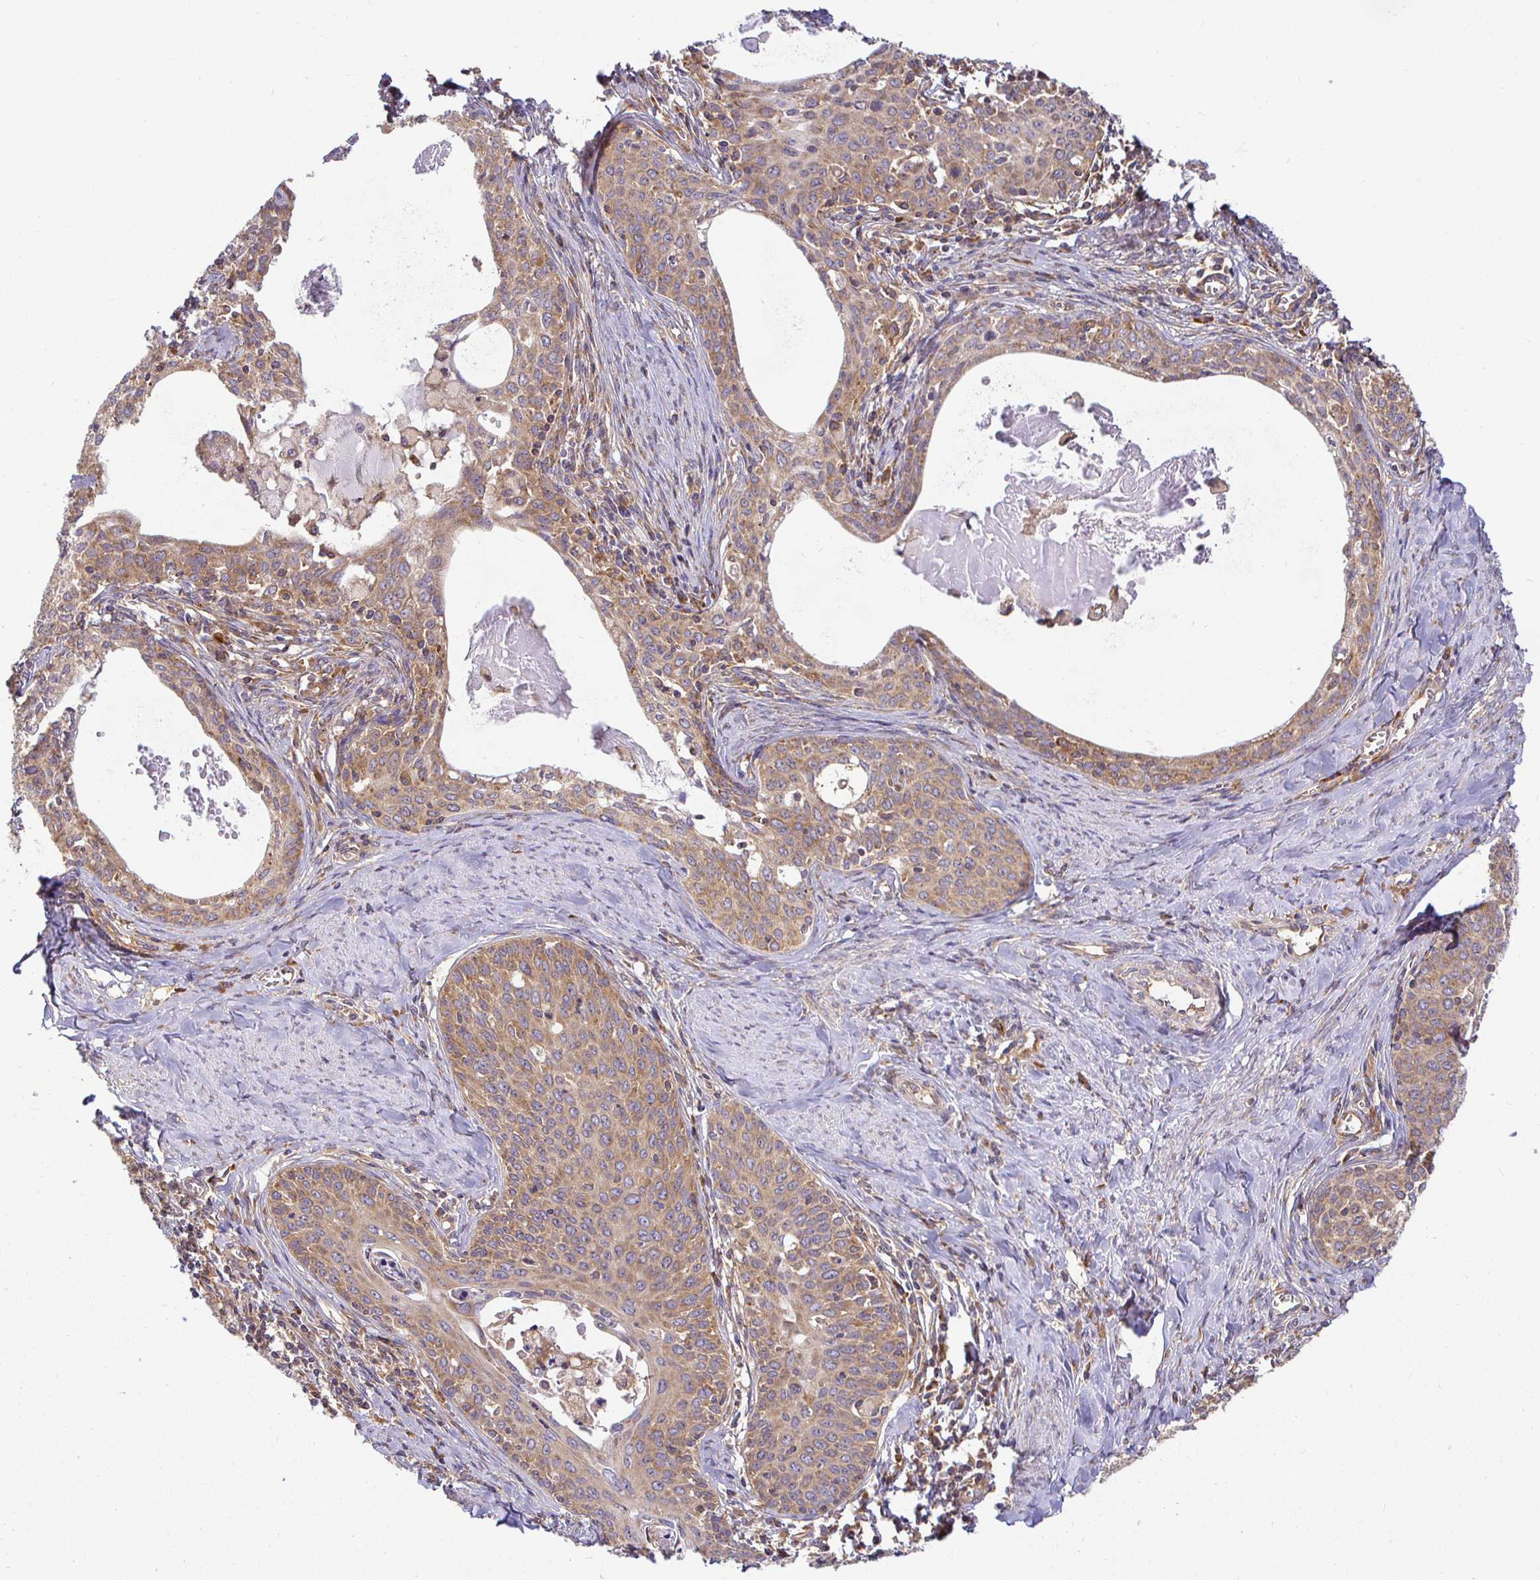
{"staining": {"intensity": "weak", "quantity": ">75%", "location": "cytoplasmic/membranous"}, "tissue": "cervical cancer", "cell_type": "Tumor cells", "image_type": "cancer", "snomed": [{"axis": "morphology", "description": "Squamous cell carcinoma, NOS"}, {"axis": "morphology", "description": "Adenocarcinoma, NOS"}, {"axis": "topography", "description": "Cervix"}], "caption": "This image shows adenocarcinoma (cervical) stained with immunohistochemistry to label a protein in brown. The cytoplasmic/membranous of tumor cells show weak positivity for the protein. Nuclei are counter-stained blue.", "gene": "IRAK1", "patient": {"sex": "female", "age": 52}}